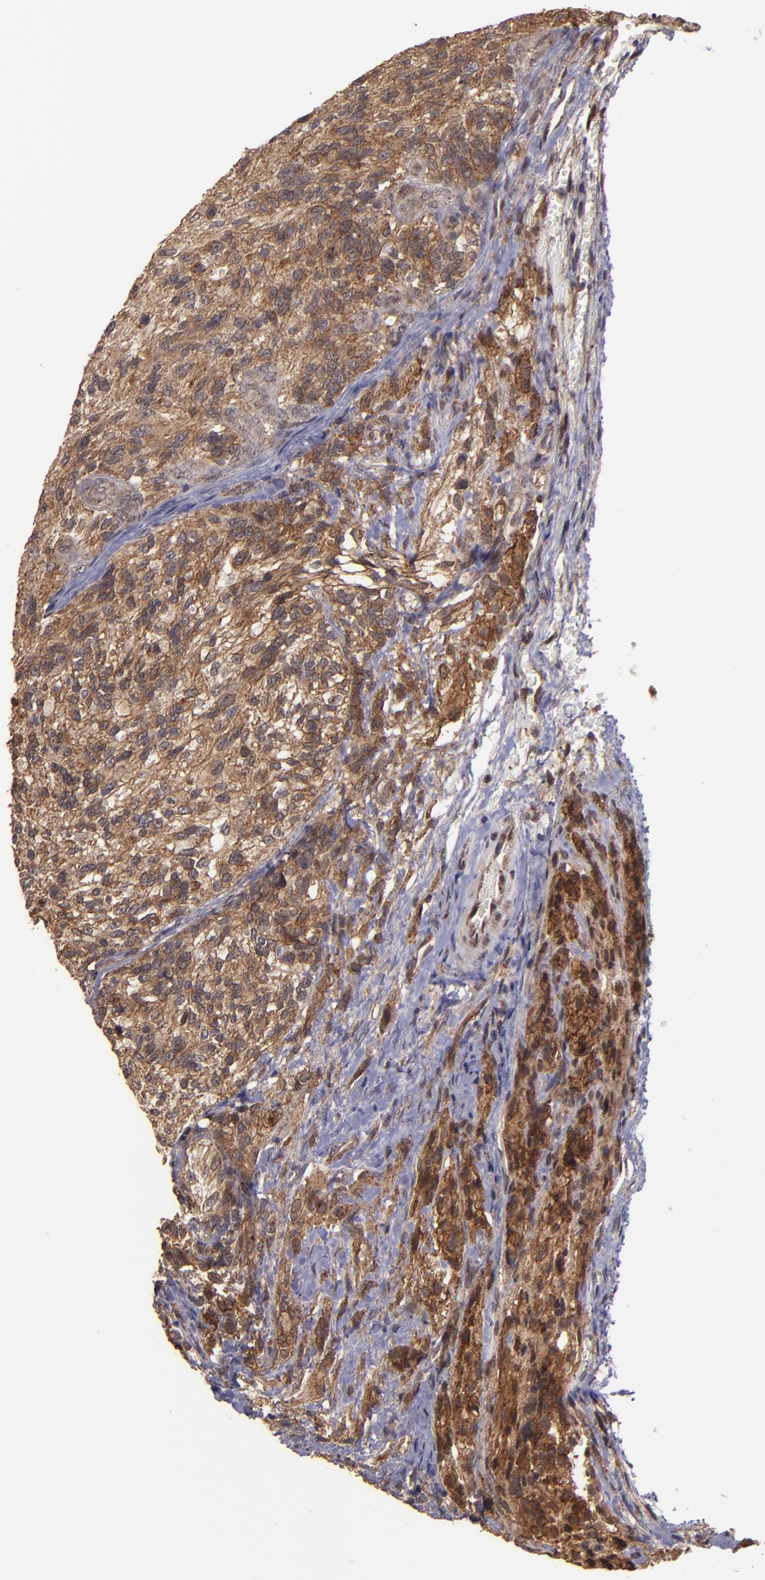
{"staining": {"intensity": "moderate", "quantity": "25%-75%", "location": "cytoplasmic/membranous"}, "tissue": "glioma", "cell_type": "Tumor cells", "image_type": "cancer", "snomed": [{"axis": "morphology", "description": "Normal tissue, NOS"}, {"axis": "morphology", "description": "Glioma, malignant, High grade"}, {"axis": "topography", "description": "Cerebral cortex"}], "caption": "Protein staining exhibits moderate cytoplasmic/membranous positivity in approximately 25%-75% of tumor cells in glioma.", "gene": "SIPA1L1", "patient": {"sex": "male", "age": 56}}